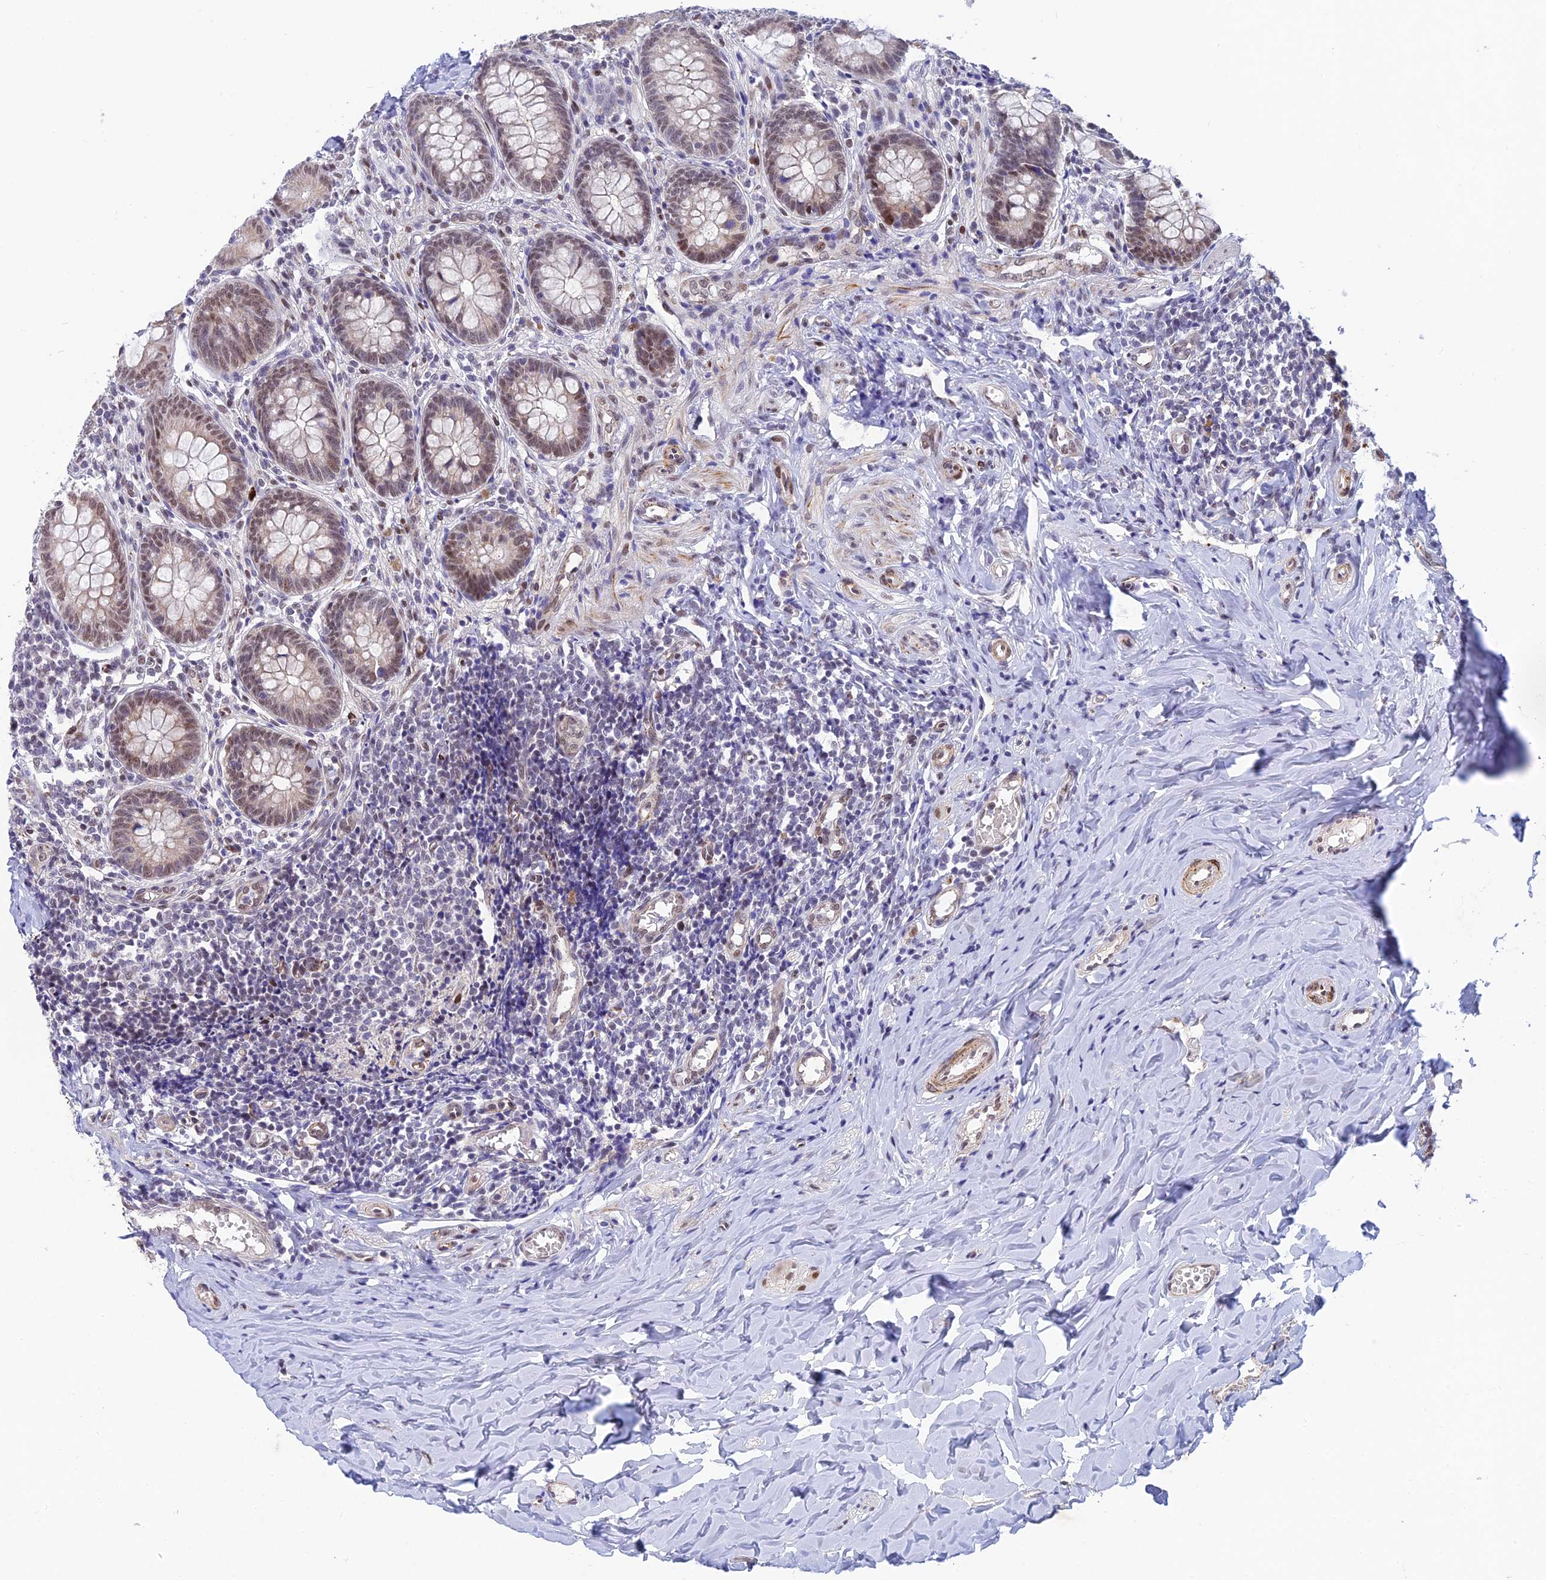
{"staining": {"intensity": "moderate", "quantity": "<25%", "location": "cytoplasmic/membranous,nuclear"}, "tissue": "appendix", "cell_type": "Glandular cells", "image_type": "normal", "snomed": [{"axis": "morphology", "description": "Normal tissue, NOS"}, {"axis": "topography", "description": "Appendix"}], "caption": "Glandular cells show low levels of moderate cytoplasmic/membranous,nuclear staining in approximately <25% of cells in unremarkable human appendix. The protein is stained brown, and the nuclei are stained in blue (DAB IHC with brightfield microscopy, high magnification).", "gene": "CLK4", "patient": {"sex": "female", "age": 33}}